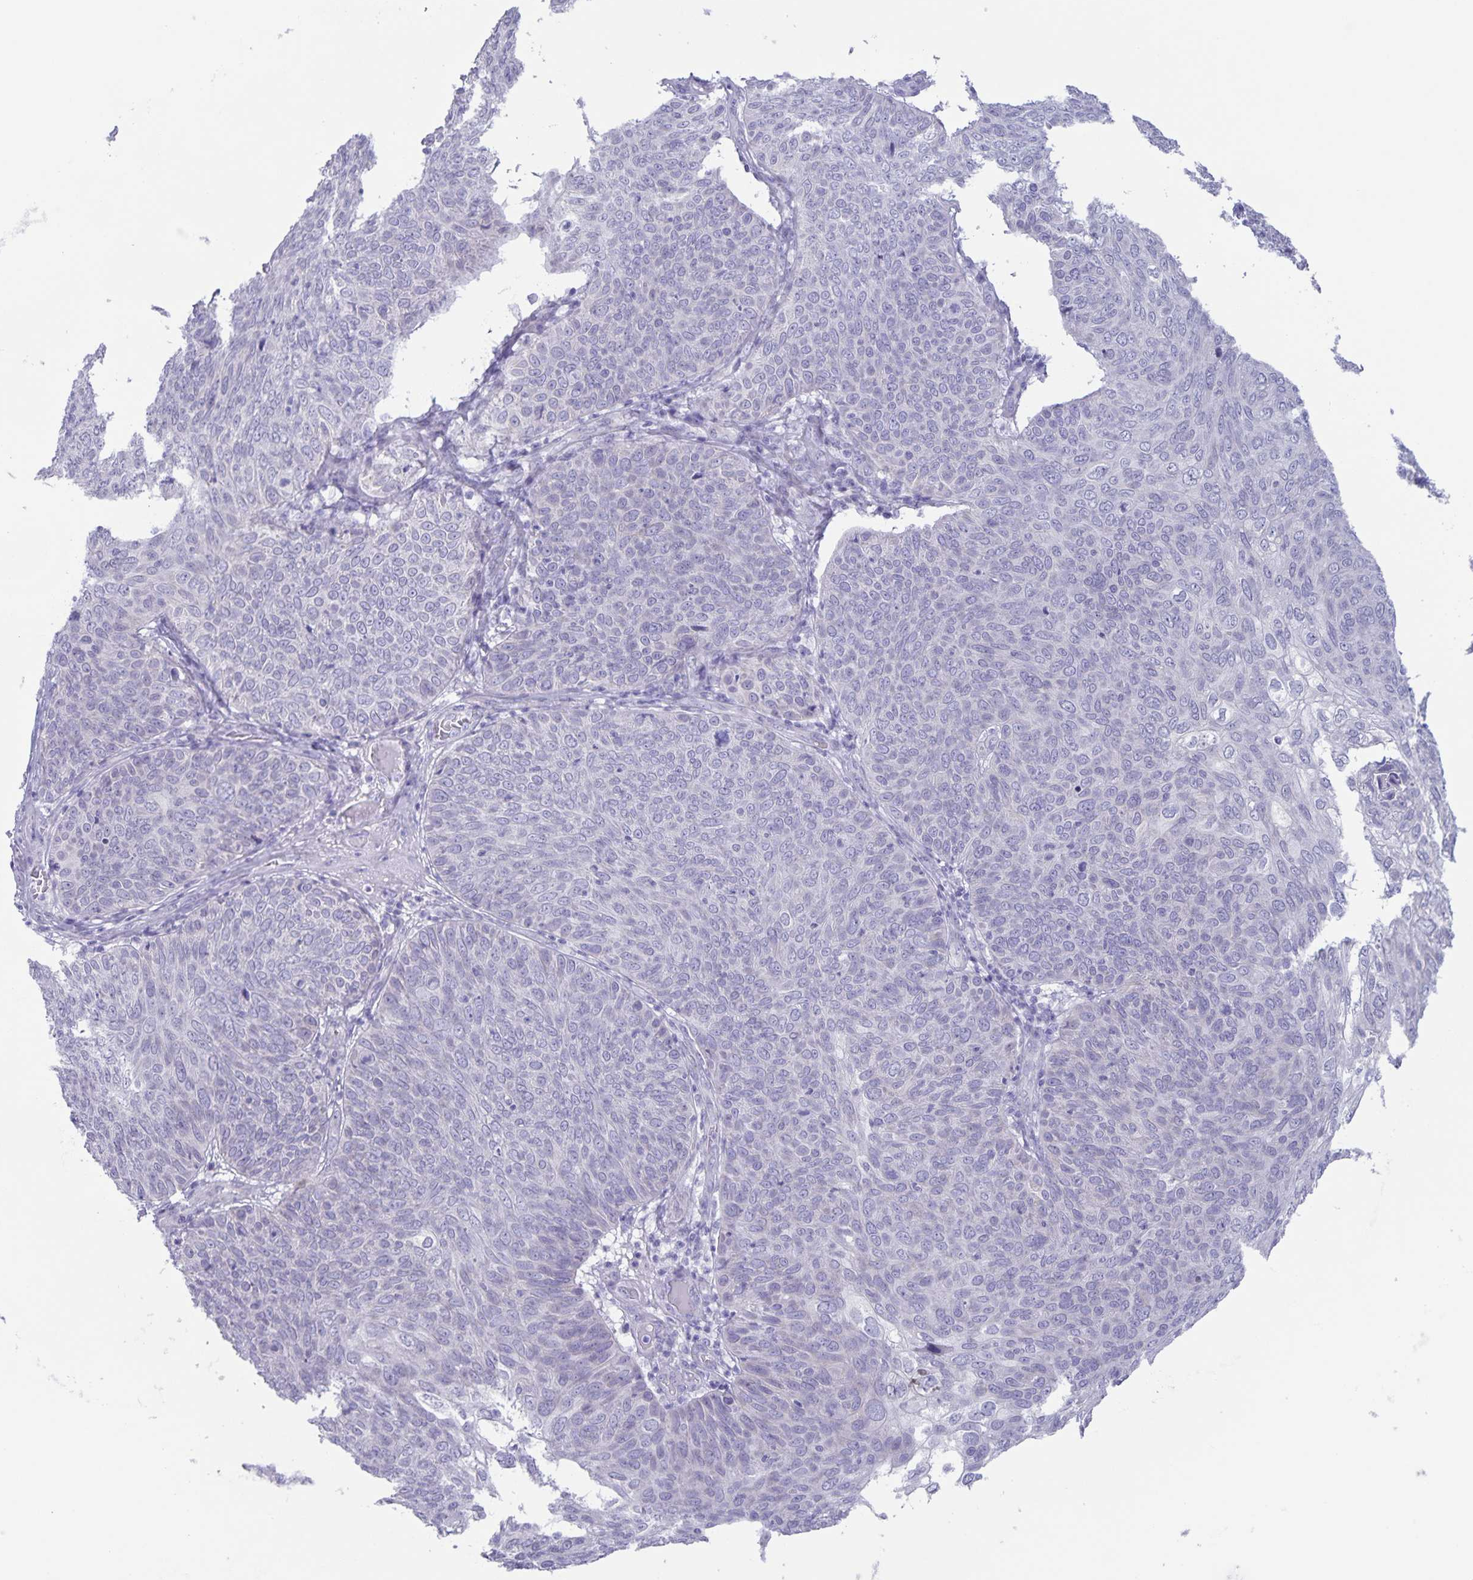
{"staining": {"intensity": "negative", "quantity": "none", "location": "none"}, "tissue": "skin cancer", "cell_type": "Tumor cells", "image_type": "cancer", "snomed": [{"axis": "morphology", "description": "Squamous cell carcinoma, NOS"}, {"axis": "topography", "description": "Skin"}], "caption": "The IHC photomicrograph has no significant staining in tumor cells of squamous cell carcinoma (skin) tissue.", "gene": "AQP4", "patient": {"sex": "male", "age": 87}}